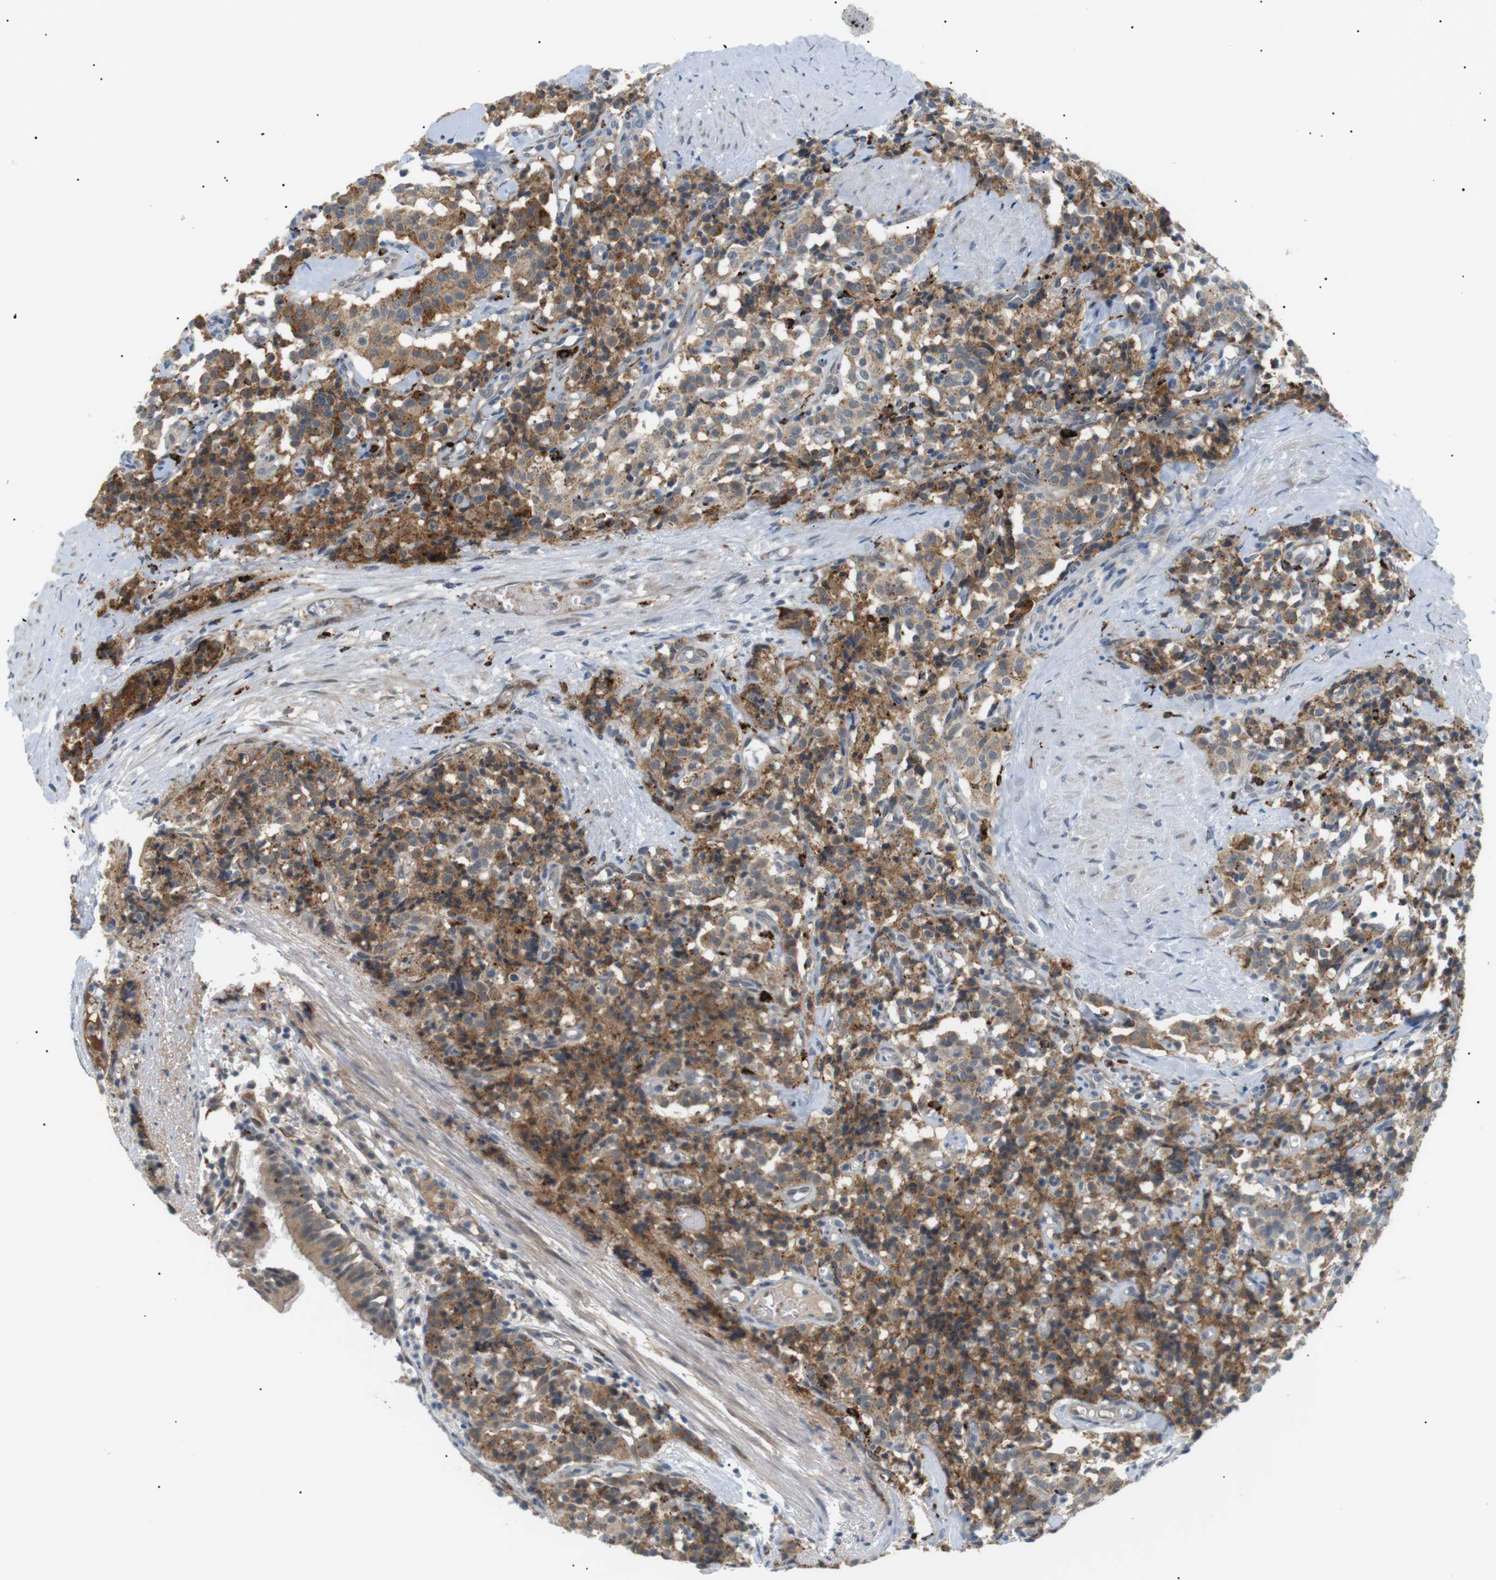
{"staining": {"intensity": "moderate", "quantity": ">75%", "location": "cytoplasmic/membranous"}, "tissue": "carcinoid", "cell_type": "Tumor cells", "image_type": "cancer", "snomed": [{"axis": "morphology", "description": "Carcinoid, malignant, NOS"}, {"axis": "topography", "description": "Lung"}], "caption": "Human carcinoid stained with a protein marker displays moderate staining in tumor cells.", "gene": "B4GALNT2", "patient": {"sex": "male", "age": 30}}